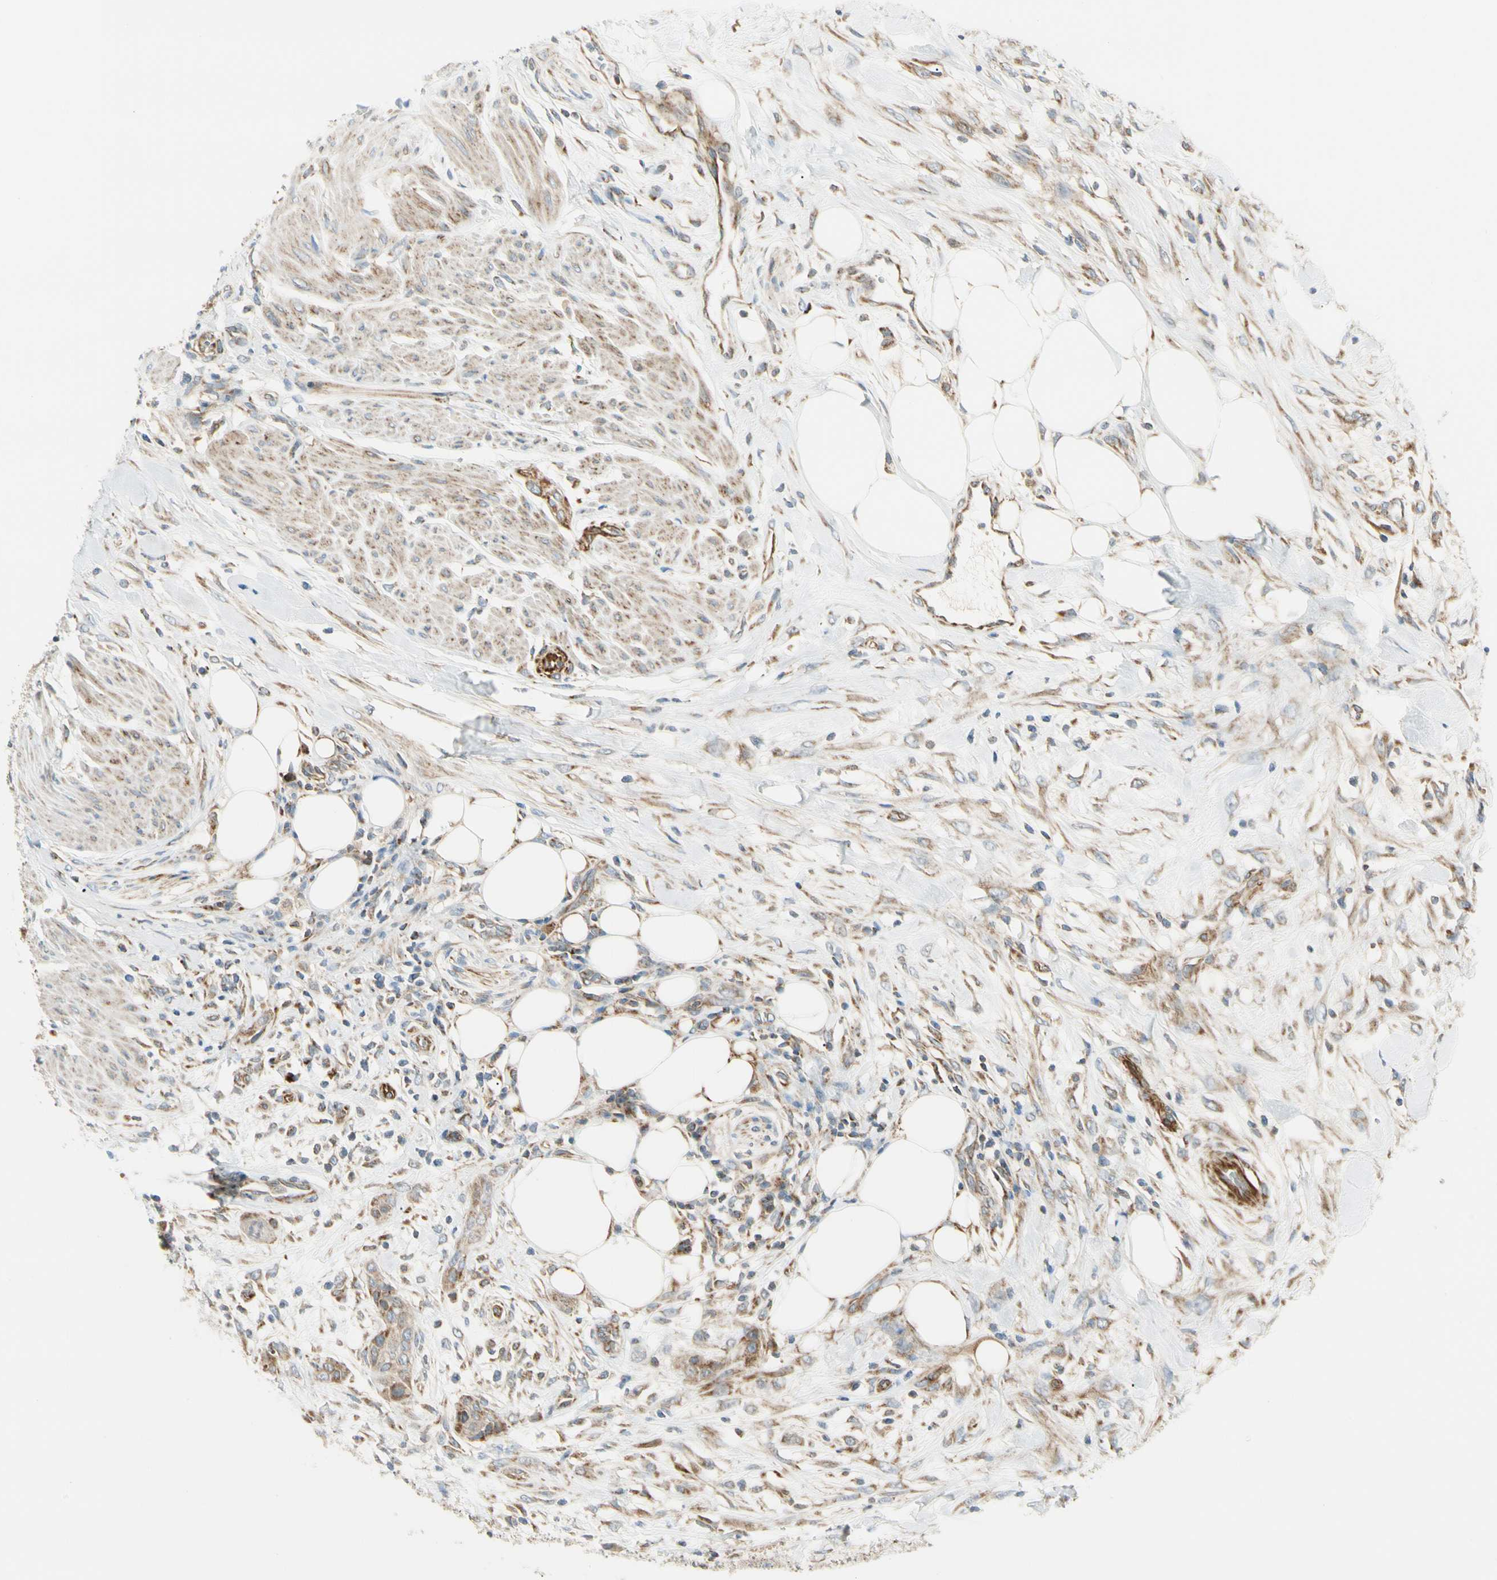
{"staining": {"intensity": "moderate", "quantity": ">75%", "location": "cytoplasmic/membranous"}, "tissue": "urothelial cancer", "cell_type": "Tumor cells", "image_type": "cancer", "snomed": [{"axis": "morphology", "description": "Urothelial carcinoma, High grade"}, {"axis": "topography", "description": "Urinary bladder"}], "caption": "DAB (3,3'-diaminobenzidine) immunohistochemical staining of human high-grade urothelial carcinoma reveals moderate cytoplasmic/membranous protein positivity in about >75% of tumor cells.", "gene": "TBC1D10A", "patient": {"sex": "male", "age": 35}}